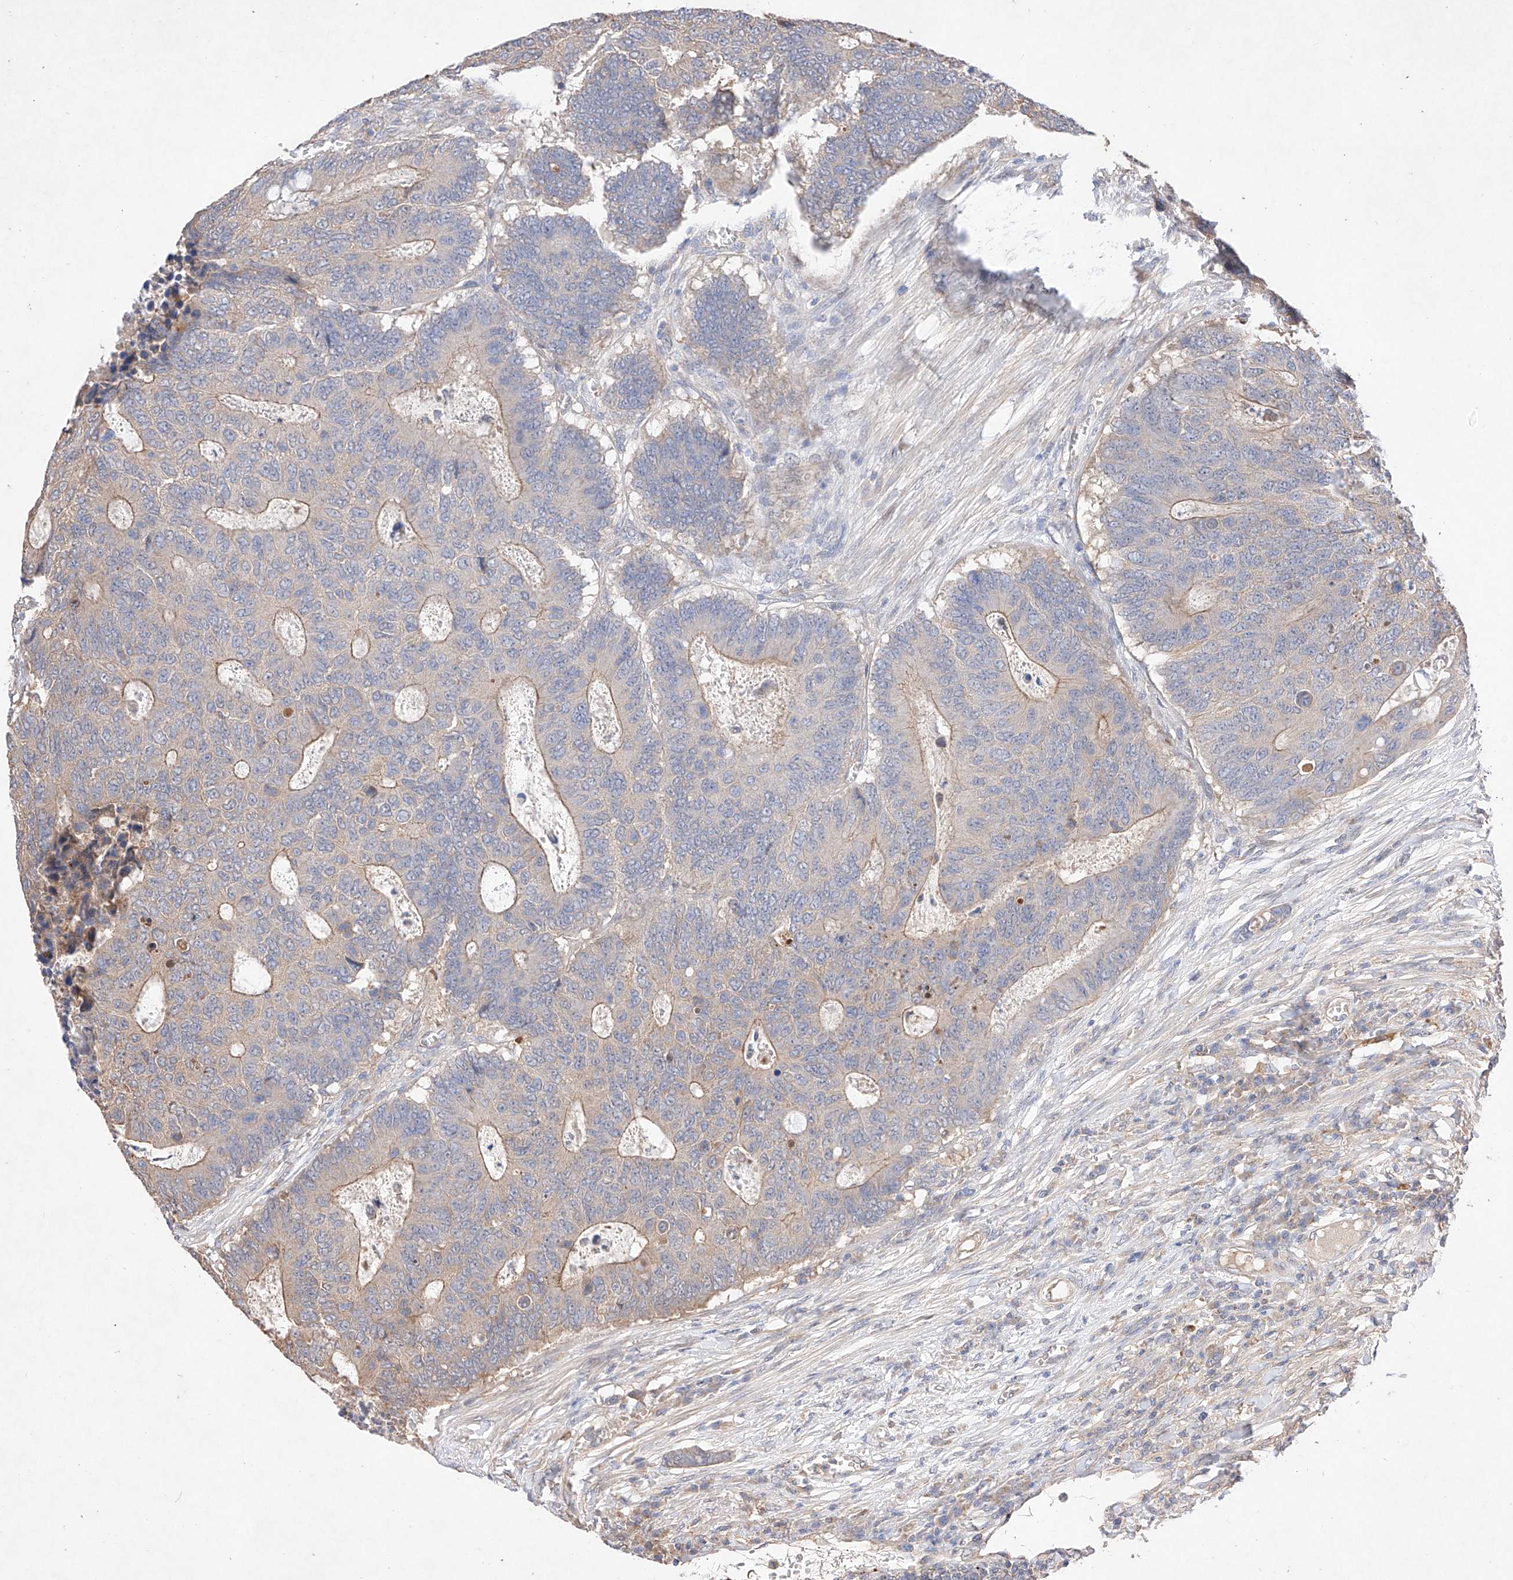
{"staining": {"intensity": "moderate", "quantity": "25%-75%", "location": "cytoplasmic/membranous"}, "tissue": "colorectal cancer", "cell_type": "Tumor cells", "image_type": "cancer", "snomed": [{"axis": "morphology", "description": "Adenocarcinoma, NOS"}, {"axis": "topography", "description": "Colon"}], "caption": "Immunohistochemical staining of adenocarcinoma (colorectal) exhibits moderate cytoplasmic/membranous protein positivity in approximately 25%-75% of tumor cells.", "gene": "C6orf62", "patient": {"sex": "male", "age": 87}}